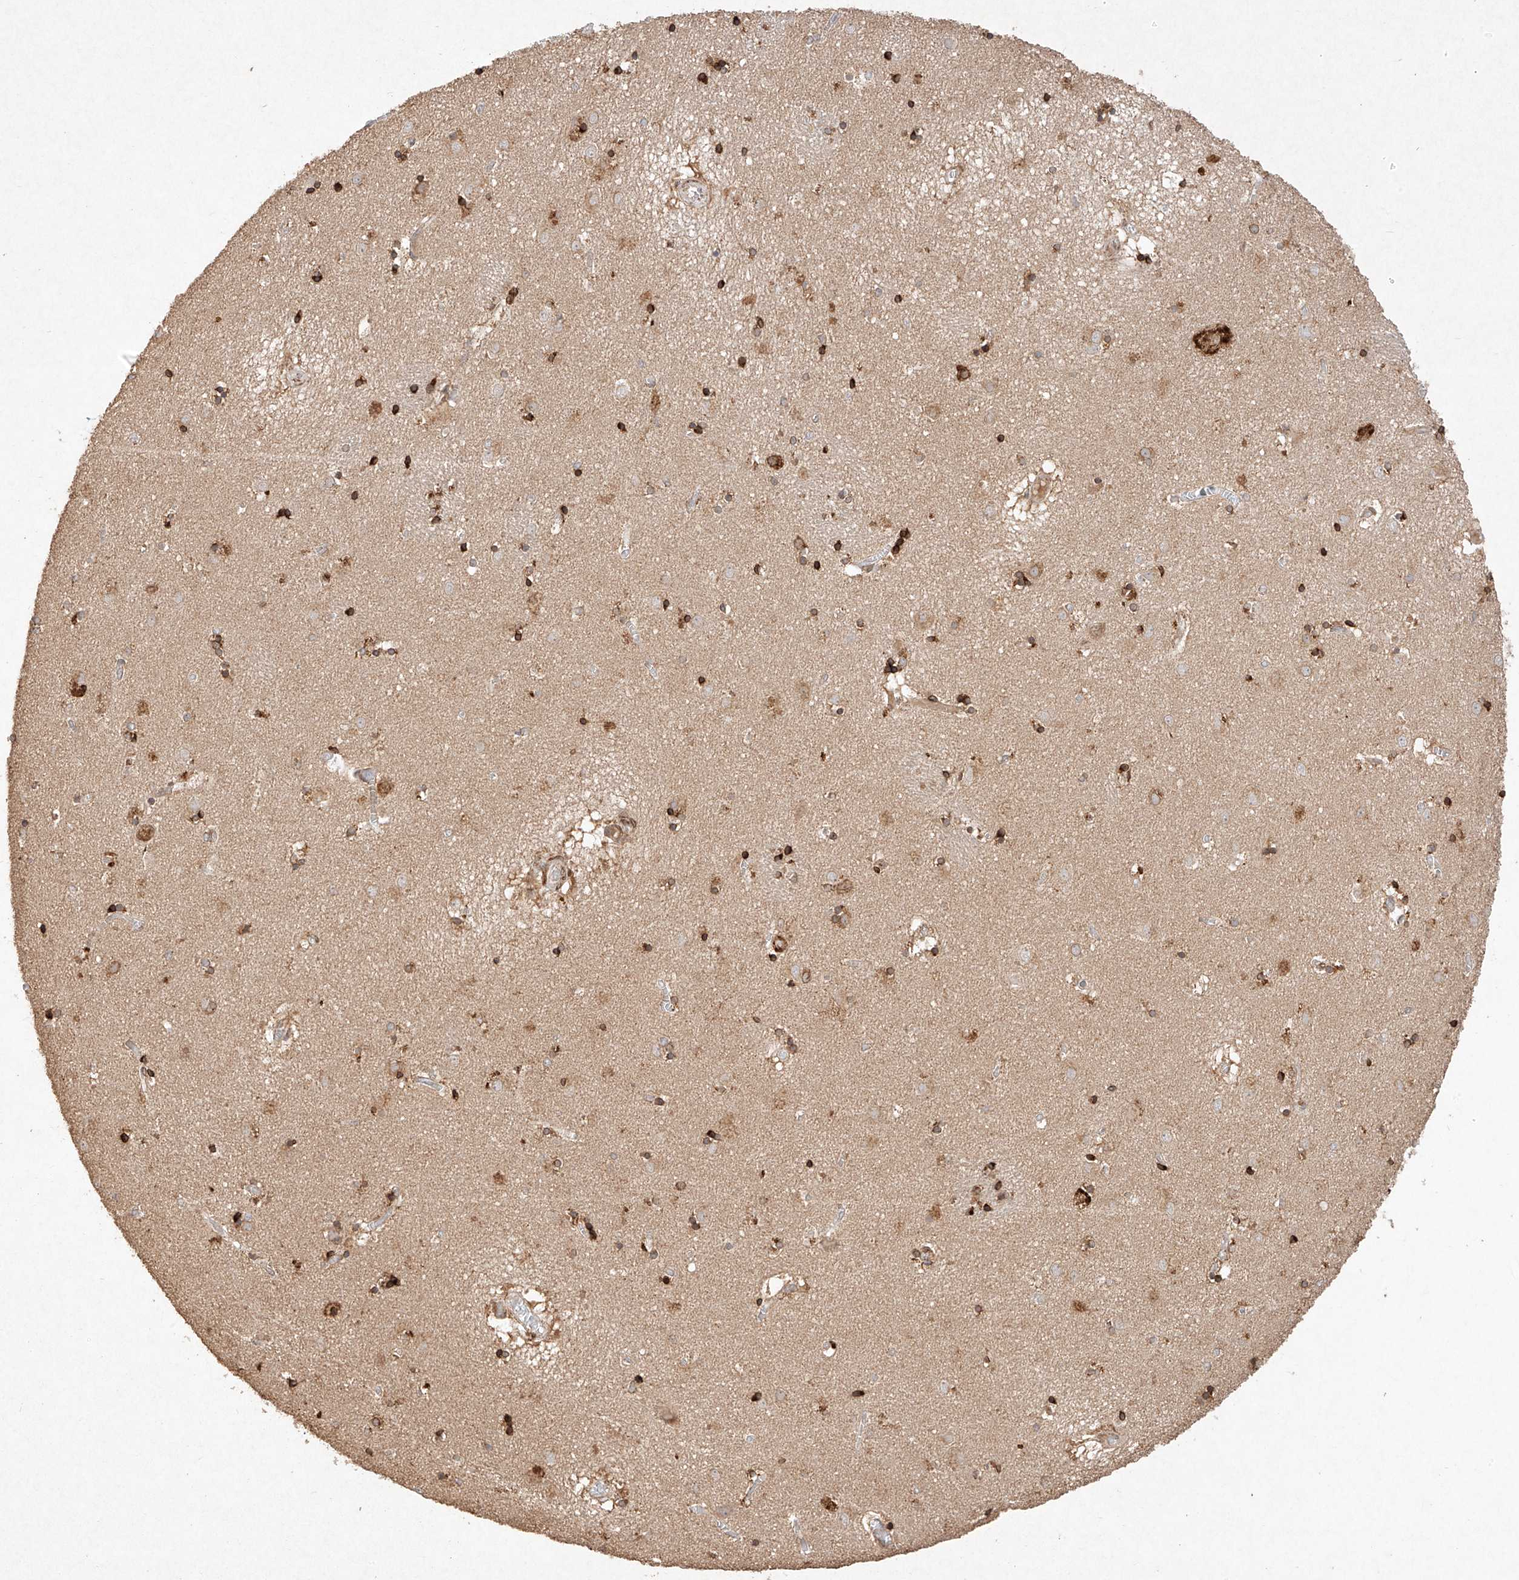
{"staining": {"intensity": "strong", "quantity": "25%-75%", "location": "cytoplasmic/membranous"}, "tissue": "caudate", "cell_type": "Glial cells", "image_type": "normal", "snomed": [{"axis": "morphology", "description": "Normal tissue, NOS"}, {"axis": "topography", "description": "Lateral ventricle wall"}], "caption": "This micrograph shows normal caudate stained with IHC to label a protein in brown. The cytoplasmic/membranous of glial cells show strong positivity for the protein. Nuclei are counter-stained blue.", "gene": "SEMA3B", "patient": {"sex": "male", "age": 70}}